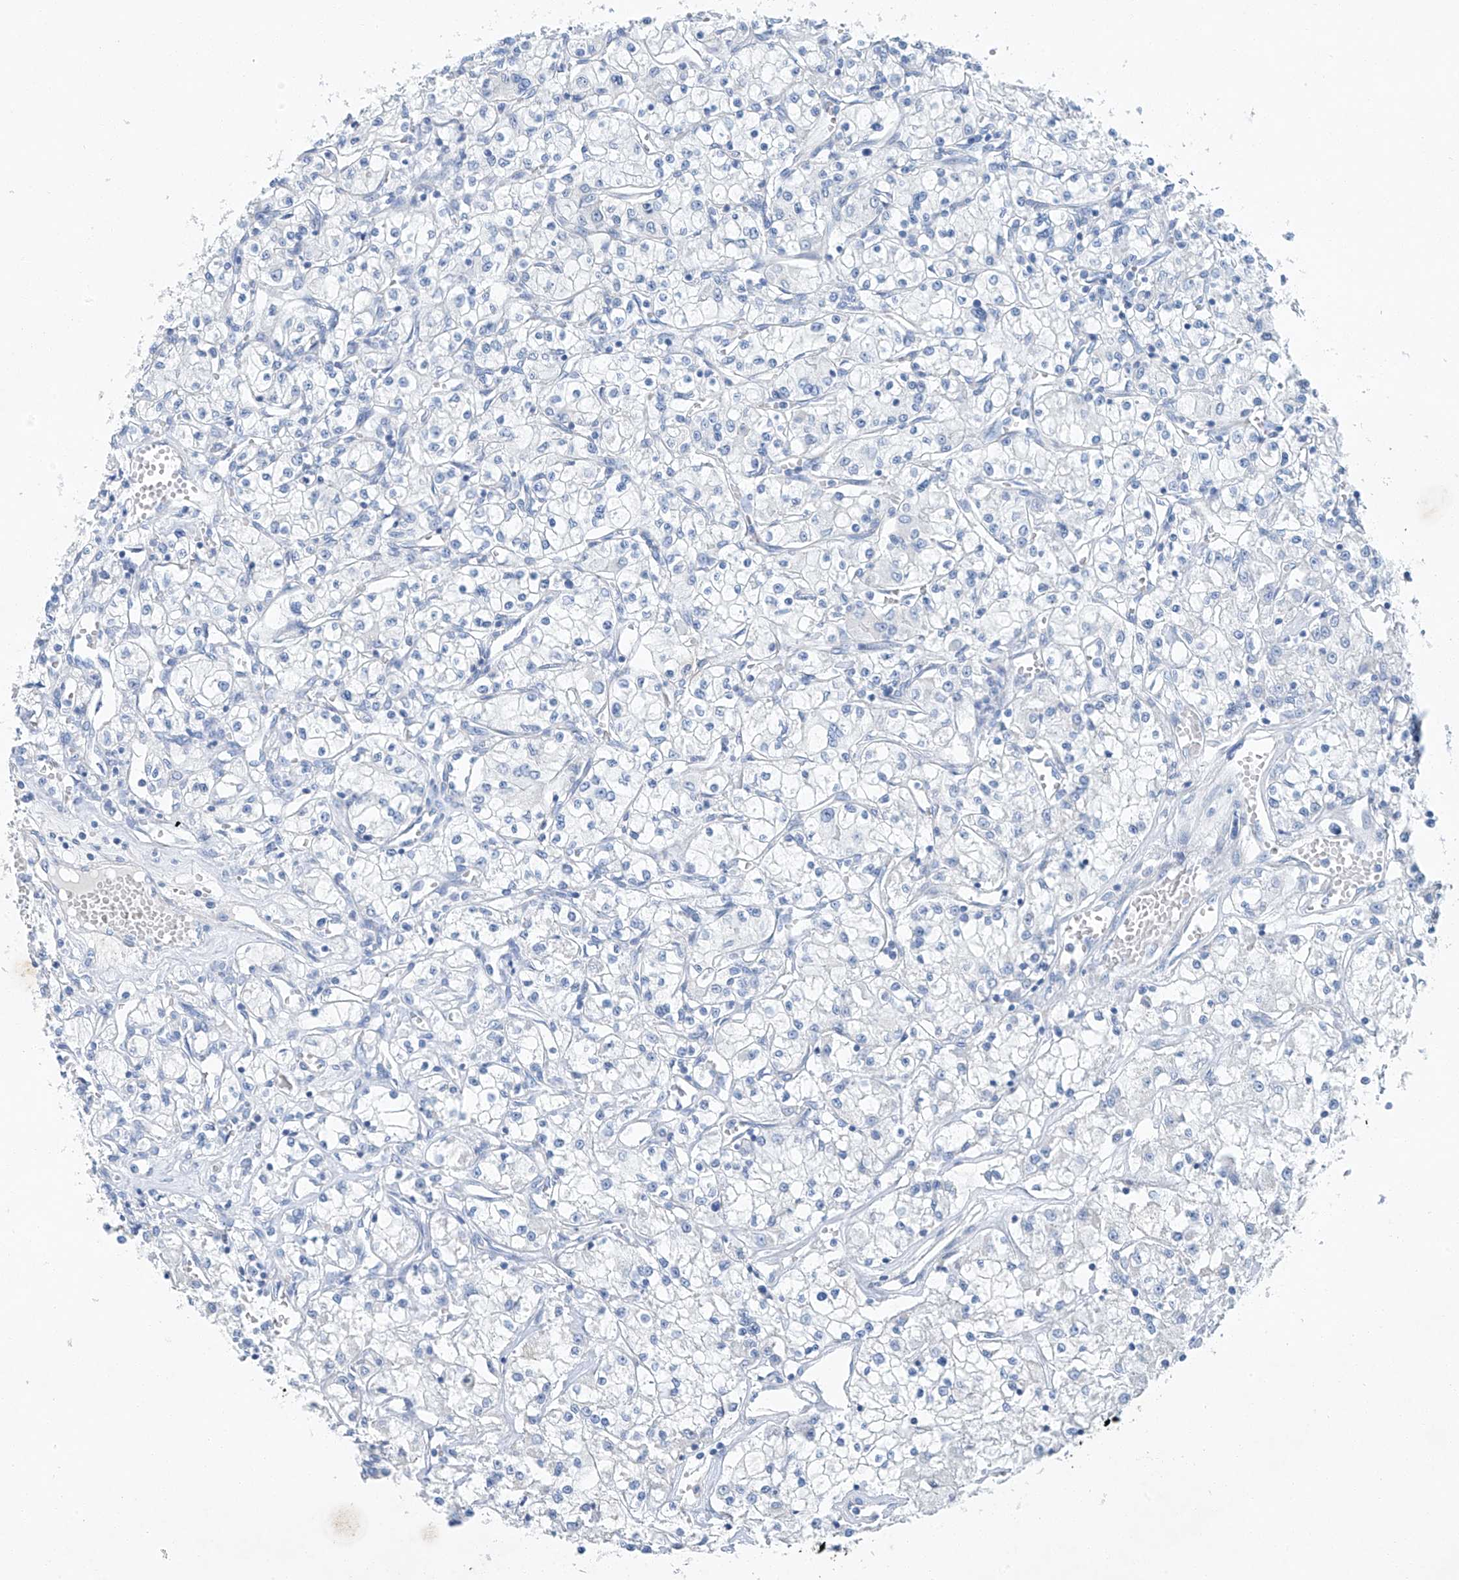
{"staining": {"intensity": "negative", "quantity": "none", "location": "none"}, "tissue": "renal cancer", "cell_type": "Tumor cells", "image_type": "cancer", "snomed": [{"axis": "morphology", "description": "Adenocarcinoma, NOS"}, {"axis": "topography", "description": "Kidney"}], "caption": "Immunohistochemistry image of human adenocarcinoma (renal) stained for a protein (brown), which demonstrates no expression in tumor cells.", "gene": "C1orf87", "patient": {"sex": "female", "age": 59}}